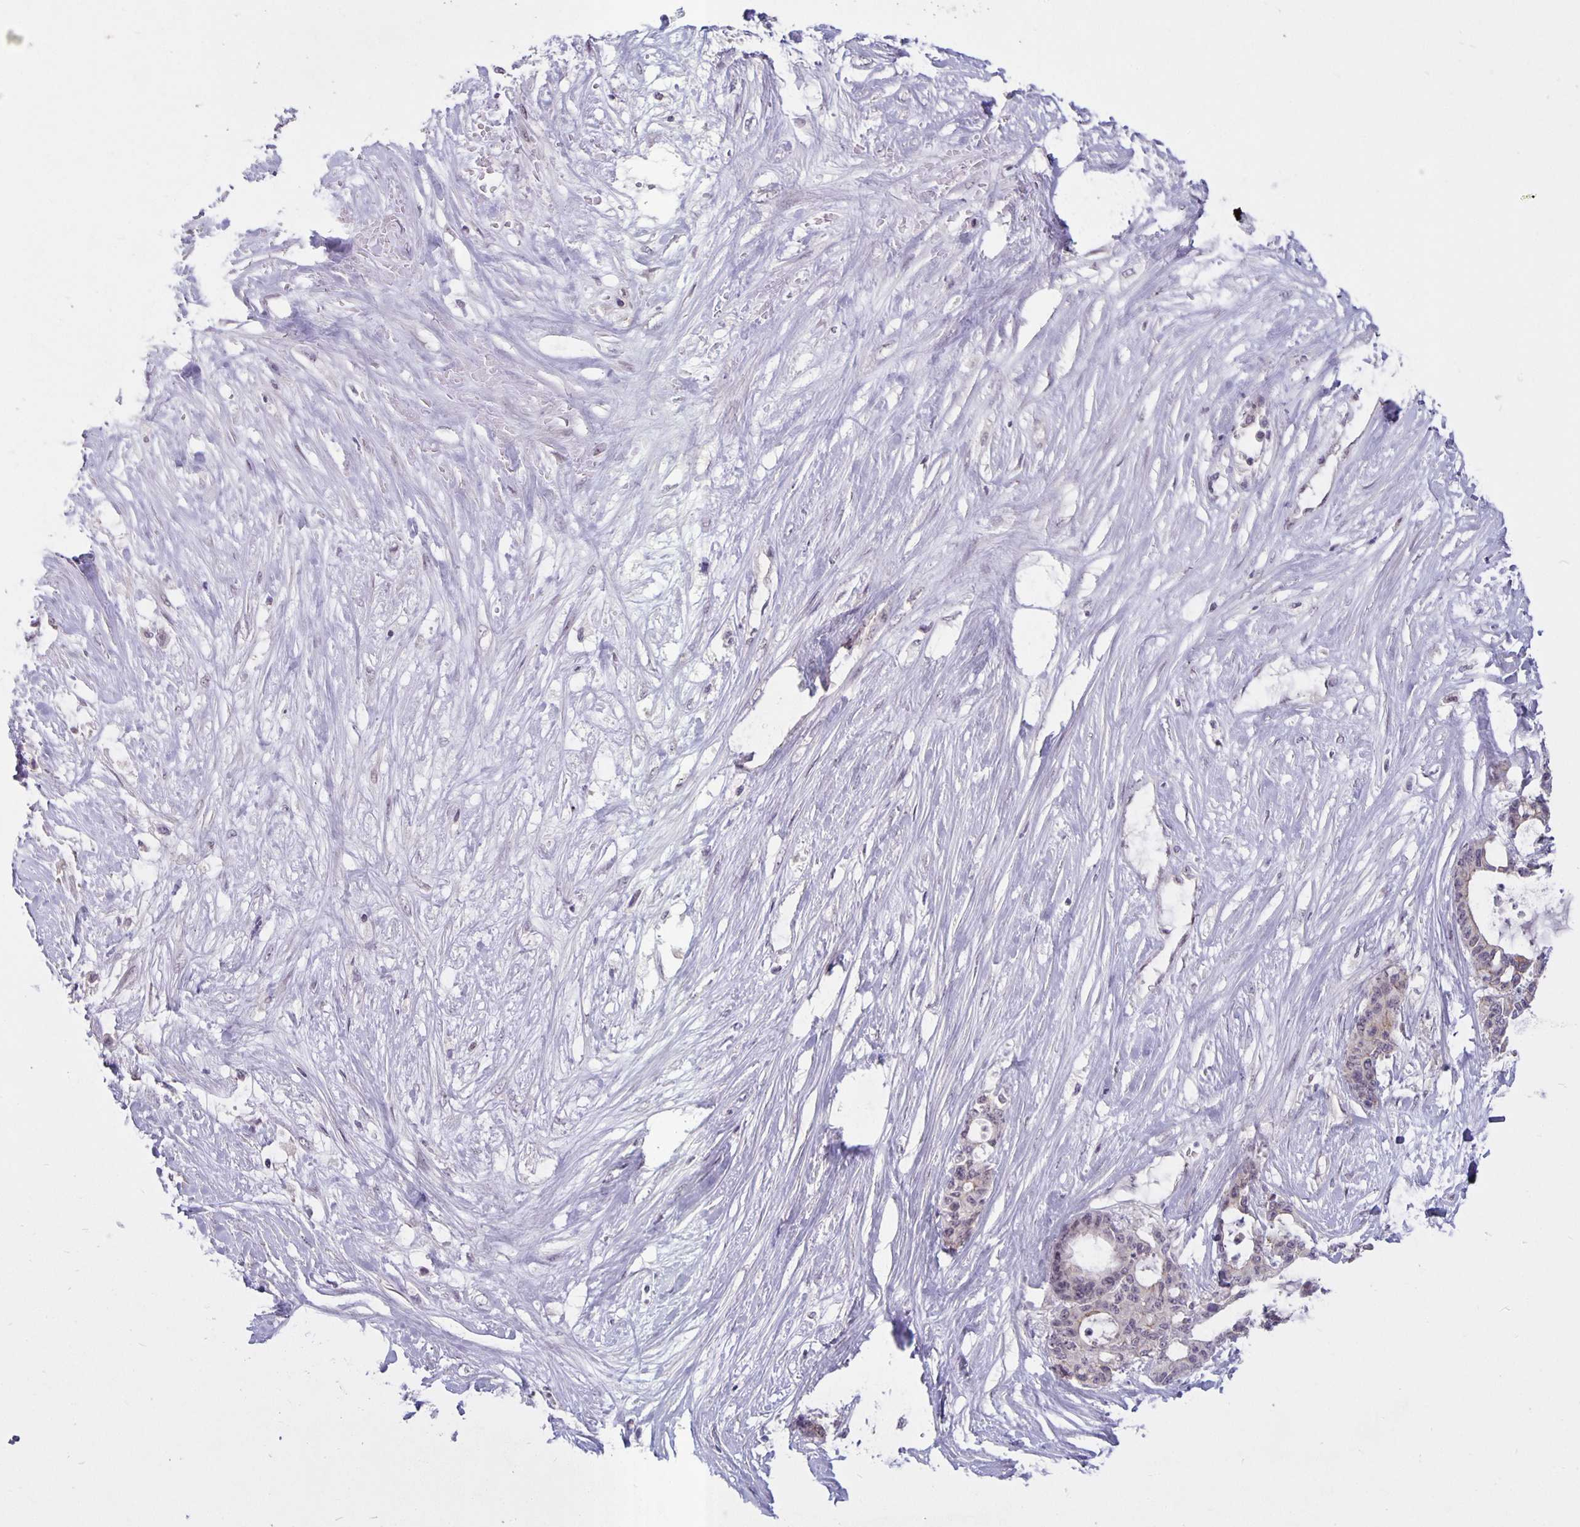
{"staining": {"intensity": "negative", "quantity": "none", "location": "none"}, "tissue": "liver cancer", "cell_type": "Tumor cells", "image_type": "cancer", "snomed": [{"axis": "morphology", "description": "Normal tissue, NOS"}, {"axis": "morphology", "description": "Cholangiocarcinoma"}, {"axis": "topography", "description": "Liver"}, {"axis": "topography", "description": "Peripheral nerve tissue"}], "caption": "Tumor cells show no significant positivity in liver cancer. The staining was performed using DAB to visualize the protein expression in brown, while the nuclei were stained in blue with hematoxylin (Magnification: 20x).", "gene": "ARVCF", "patient": {"sex": "female", "age": 73}}